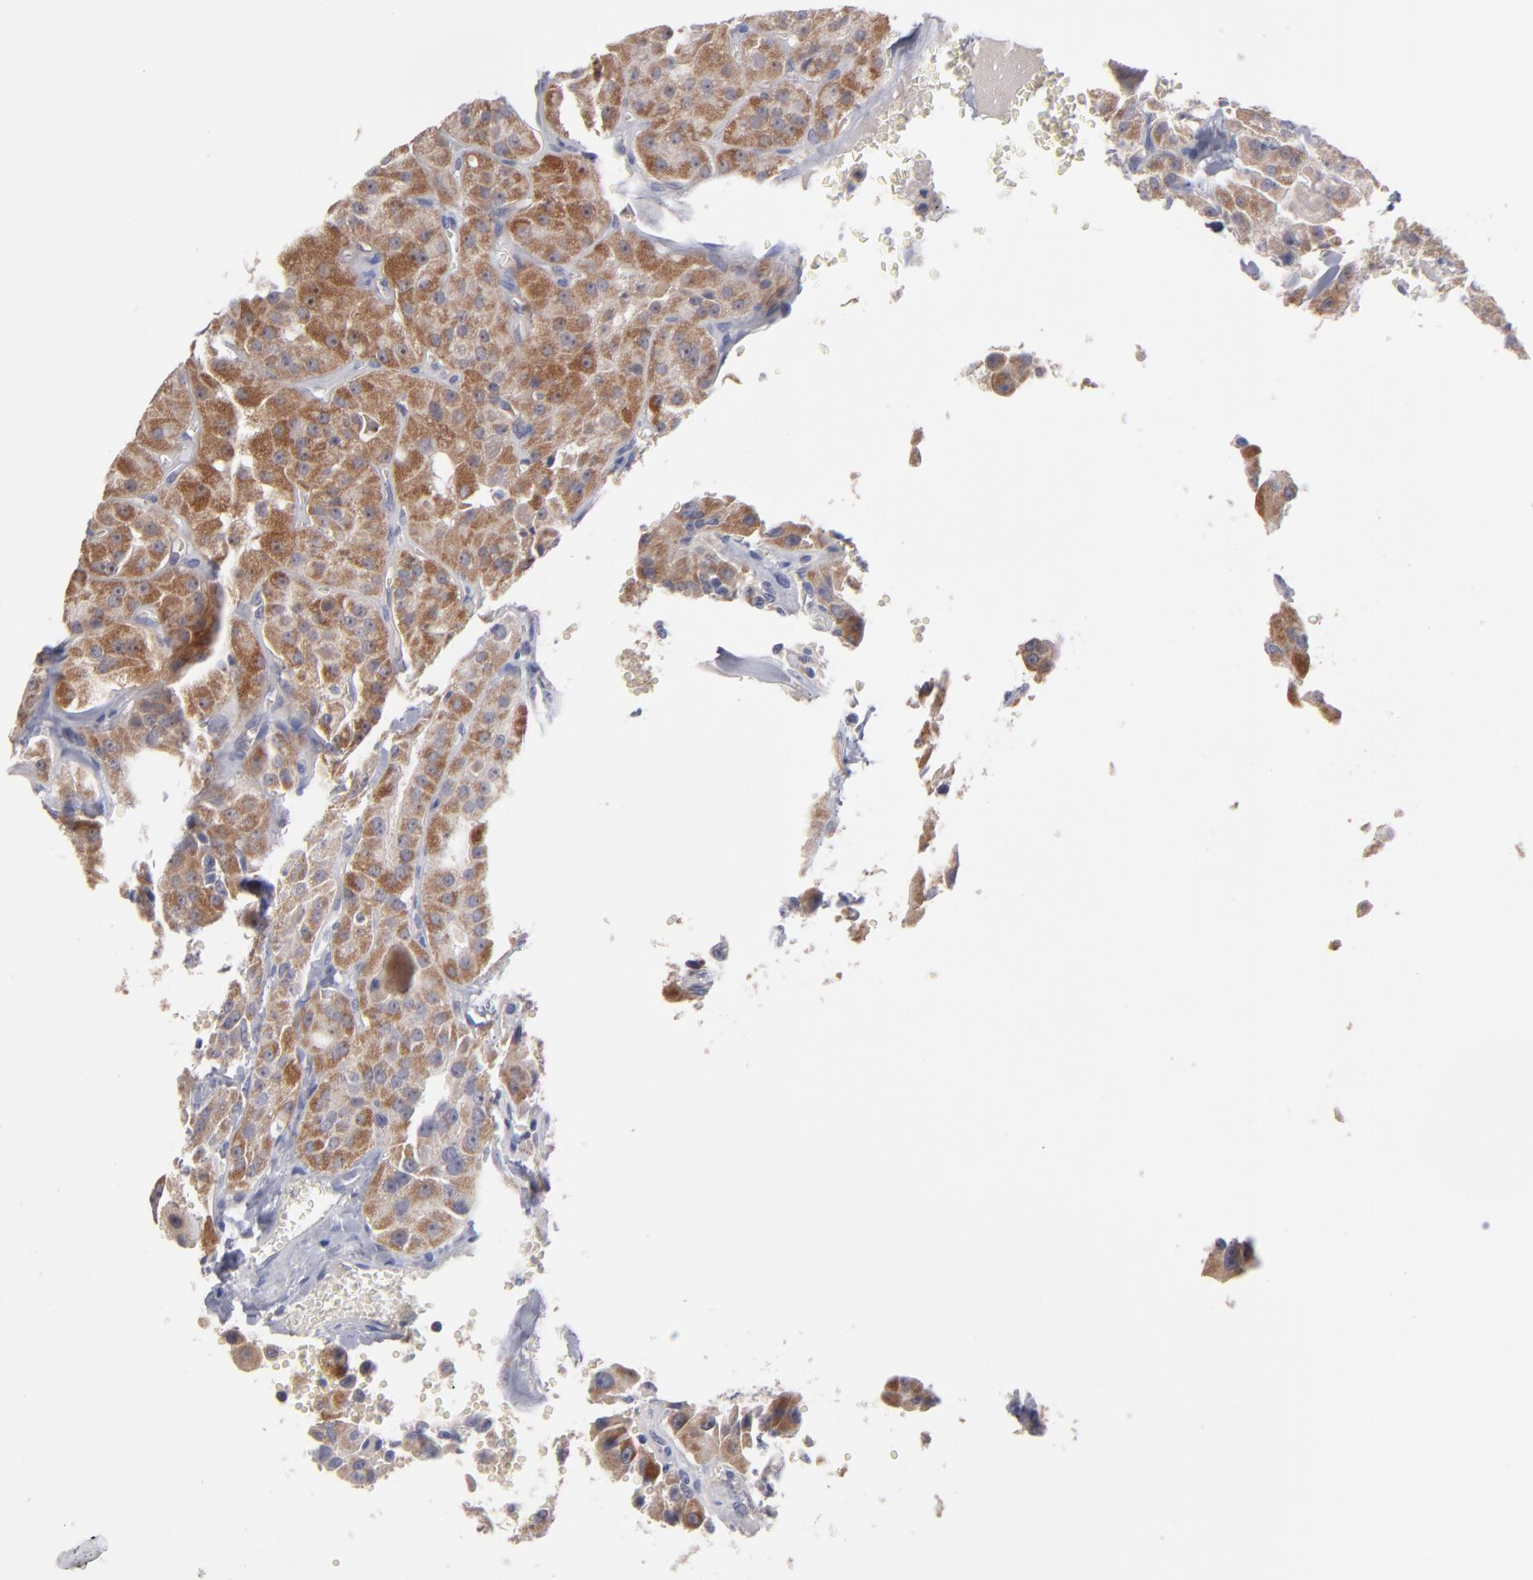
{"staining": {"intensity": "strong", "quantity": ">75%", "location": "cytoplasmic/membranous"}, "tissue": "thyroid cancer", "cell_type": "Tumor cells", "image_type": "cancer", "snomed": [{"axis": "morphology", "description": "Carcinoma, NOS"}, {"axis": "topography", "description": "Thyroid gland"}], "caption": "Immunohistochemical staining of human carcinoma (thyroid) reveals high levels of strong cytoplasmic/membranous positivity in about >75% of tumor cells.", "gene": "HCCS", "patient": {"sex": "male", "age": 76}}